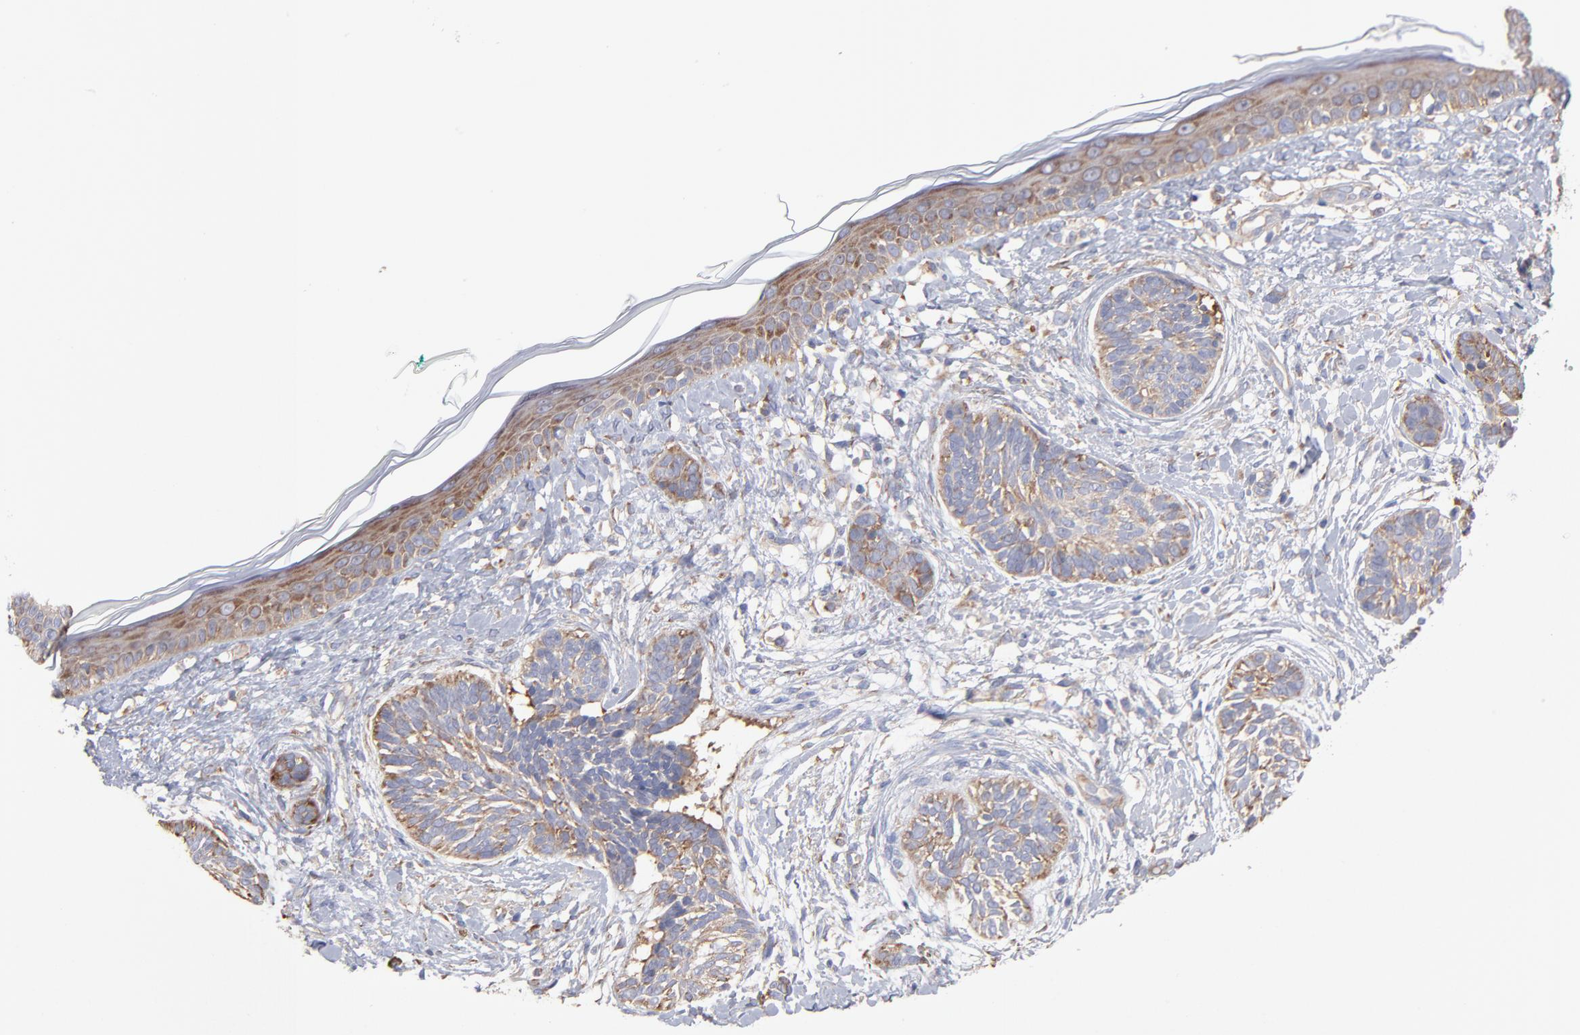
{"staining": {"intensity": "weak", "quantity": ">75%", "location": "cytoplasmic/membranous"}, "tissue": "skin cancer", "cell_type": "Tumor cells", "image_type": "cancer", "snomed": [{"axis": "morphology", "description": "Normal tissue, NOS"}, {"axis": "morphology", "description": "Basal cell carcinoma"}, {"axis": "topography", "description": "Skin"}], "caption": "An immunohistochemistry (IHC) image of tumor tissue is shown. Protein staining in brown labels weak cytoplasmic/membranous positivity in skin basal cell carcinoma within tumor cells.", "gene": "RPL3", "patient": {"sex": "male", "age": 63}}